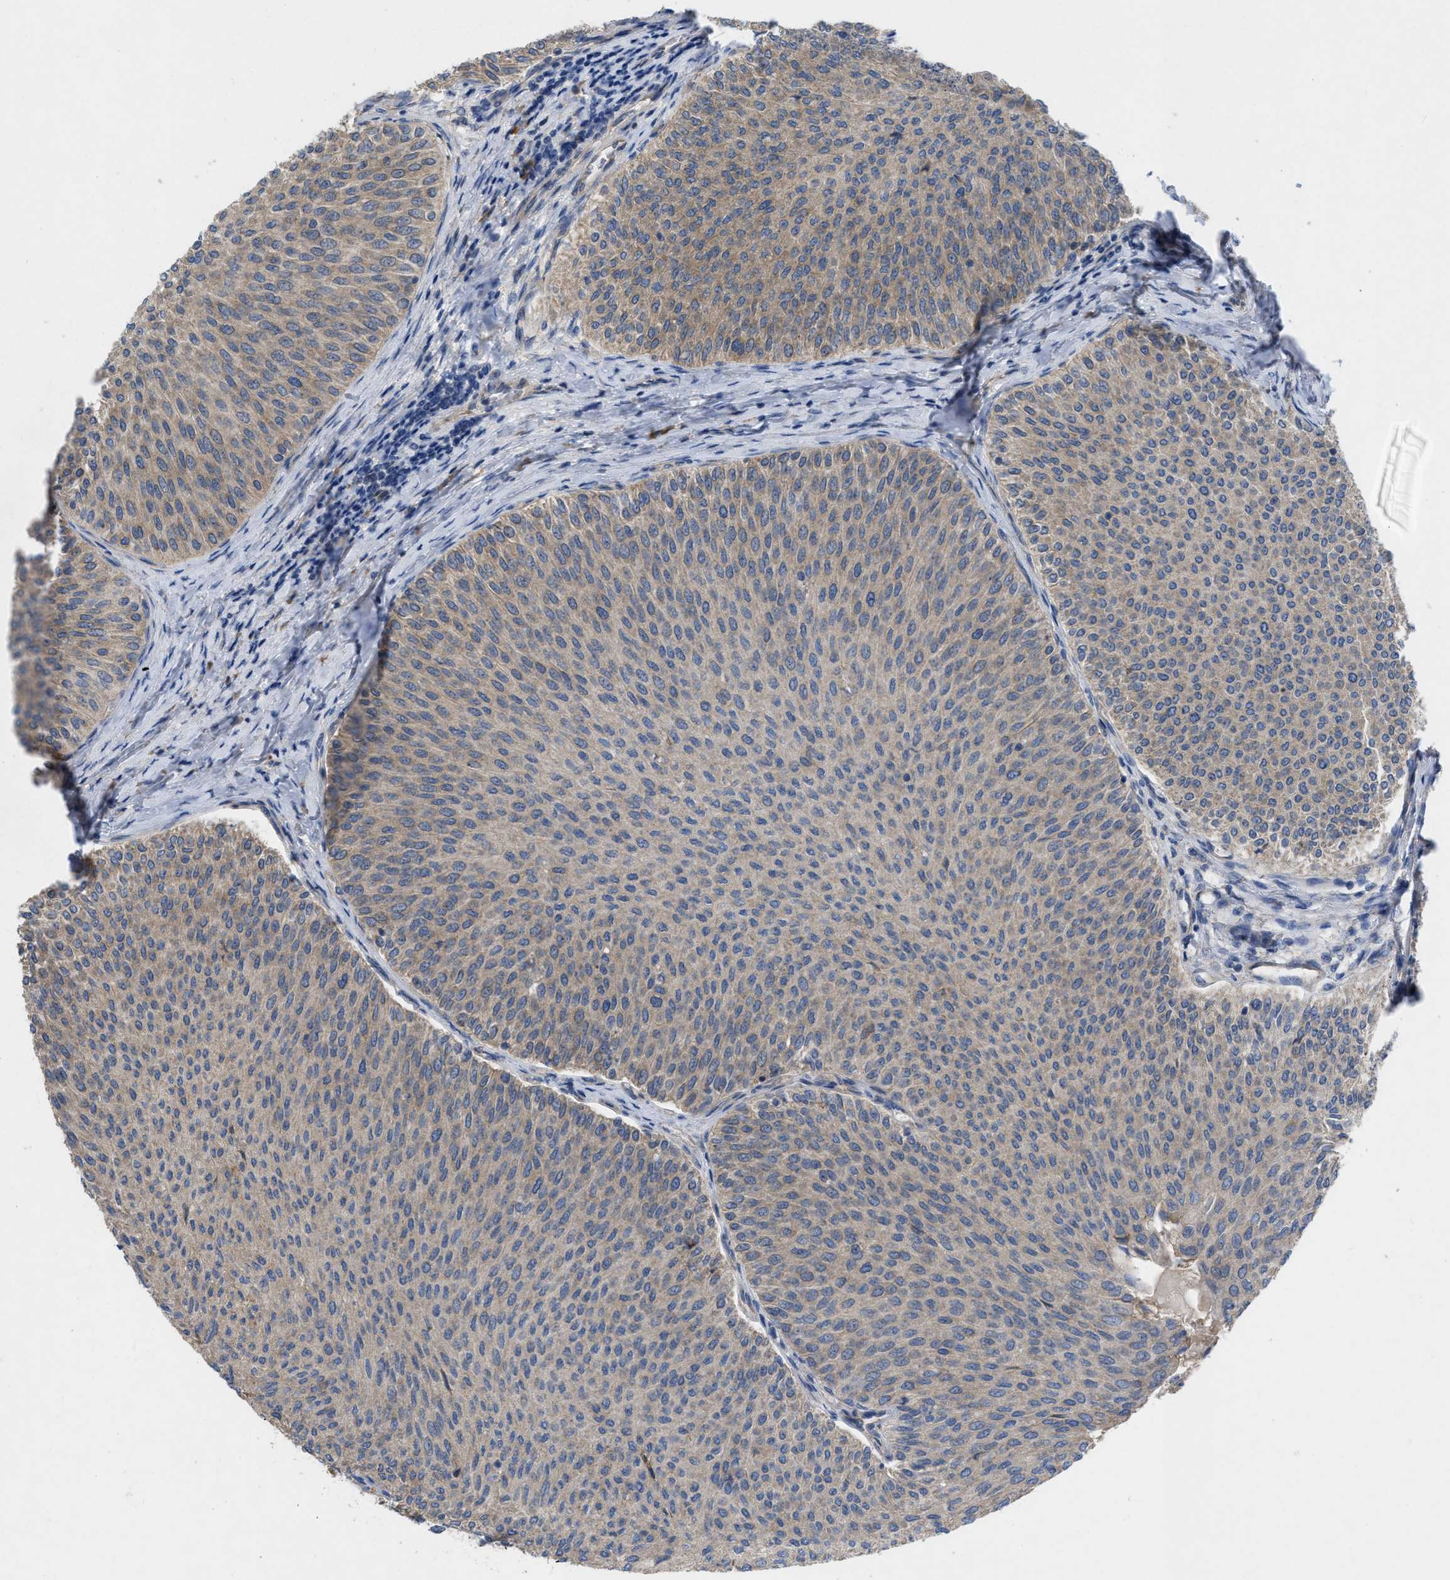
{"staining": {"intensity": "weak", "quantity": ">75%", "location": "cytoplasmic/membranous"}, "tissue": "urothelial cancer", "cell_type": "Tumor cells", "image_type": "cancer", "snomed": [{"axis": "morphology", "description": "Urothelial carcinoma, Low grade"}, {"axis": "topography", "description": "Urinary bladder"}], "caption": "This micrograph shows immunohistochemistry (IHC) staining of urothelial carcinoma (low-grade), with low weak cytoplasmic/membranous positivity in about >75% of tumor cells.", "gene": "TMEM131", "patient": {"sex": "male", "age": 78}}